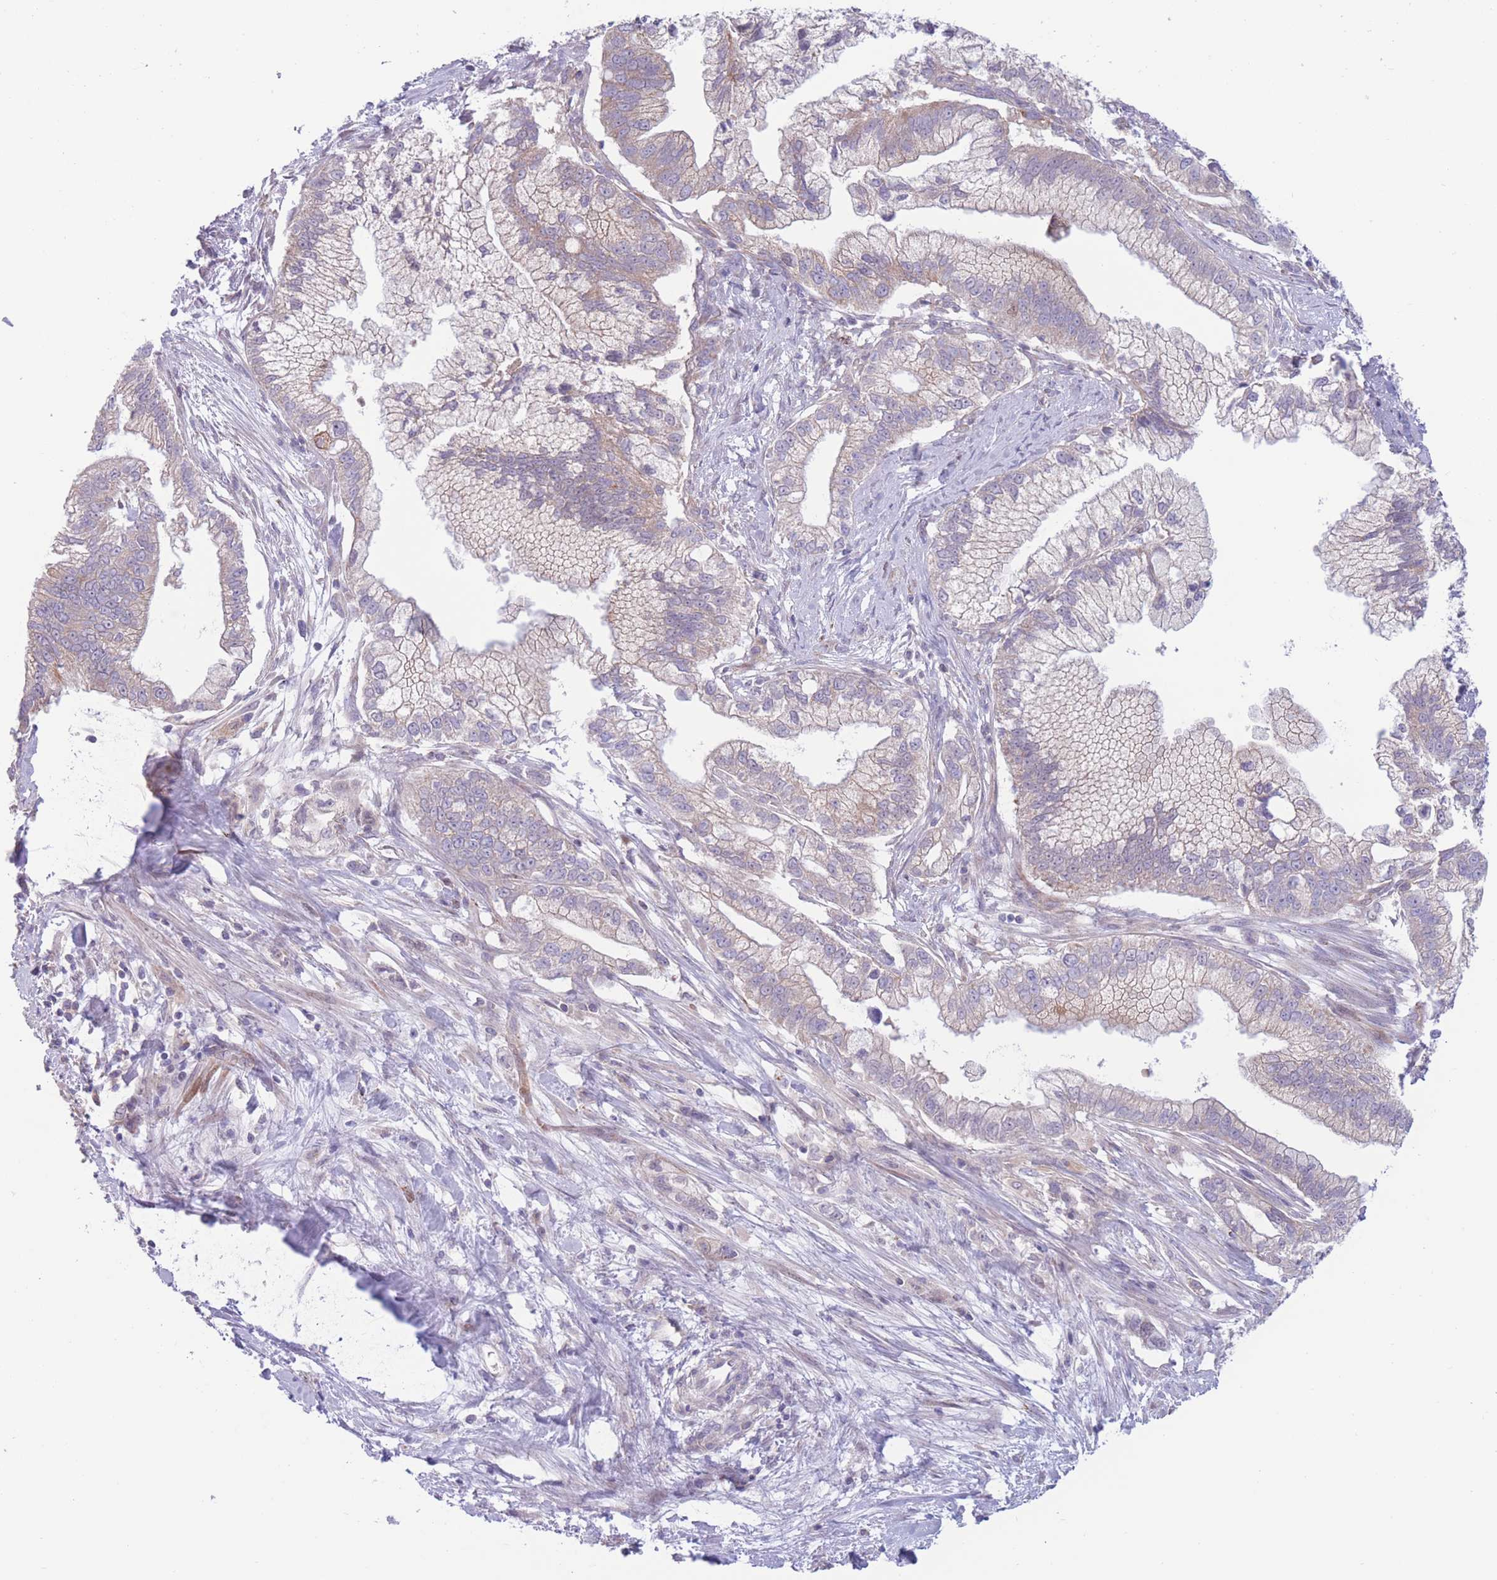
{"staining": {"intensity": "negative", "quantity": "none", "location": "none"}, "tissue": "pancreatic cancer", "cell_type": "Tumor cells", "image_type": "cancer", "snomed": [{"axis": "morphology", "description": "Adenocarcinoma, NOS"}, {"axis": "topography", "description": "Pancreas"}], "caption": "Photomicrograph shows no protein staining in tumor cells of adenocarcinoma (pancreatic) tissue.", "gene": "PDE4A", "patient": {"sex": "male", "age": 70}}